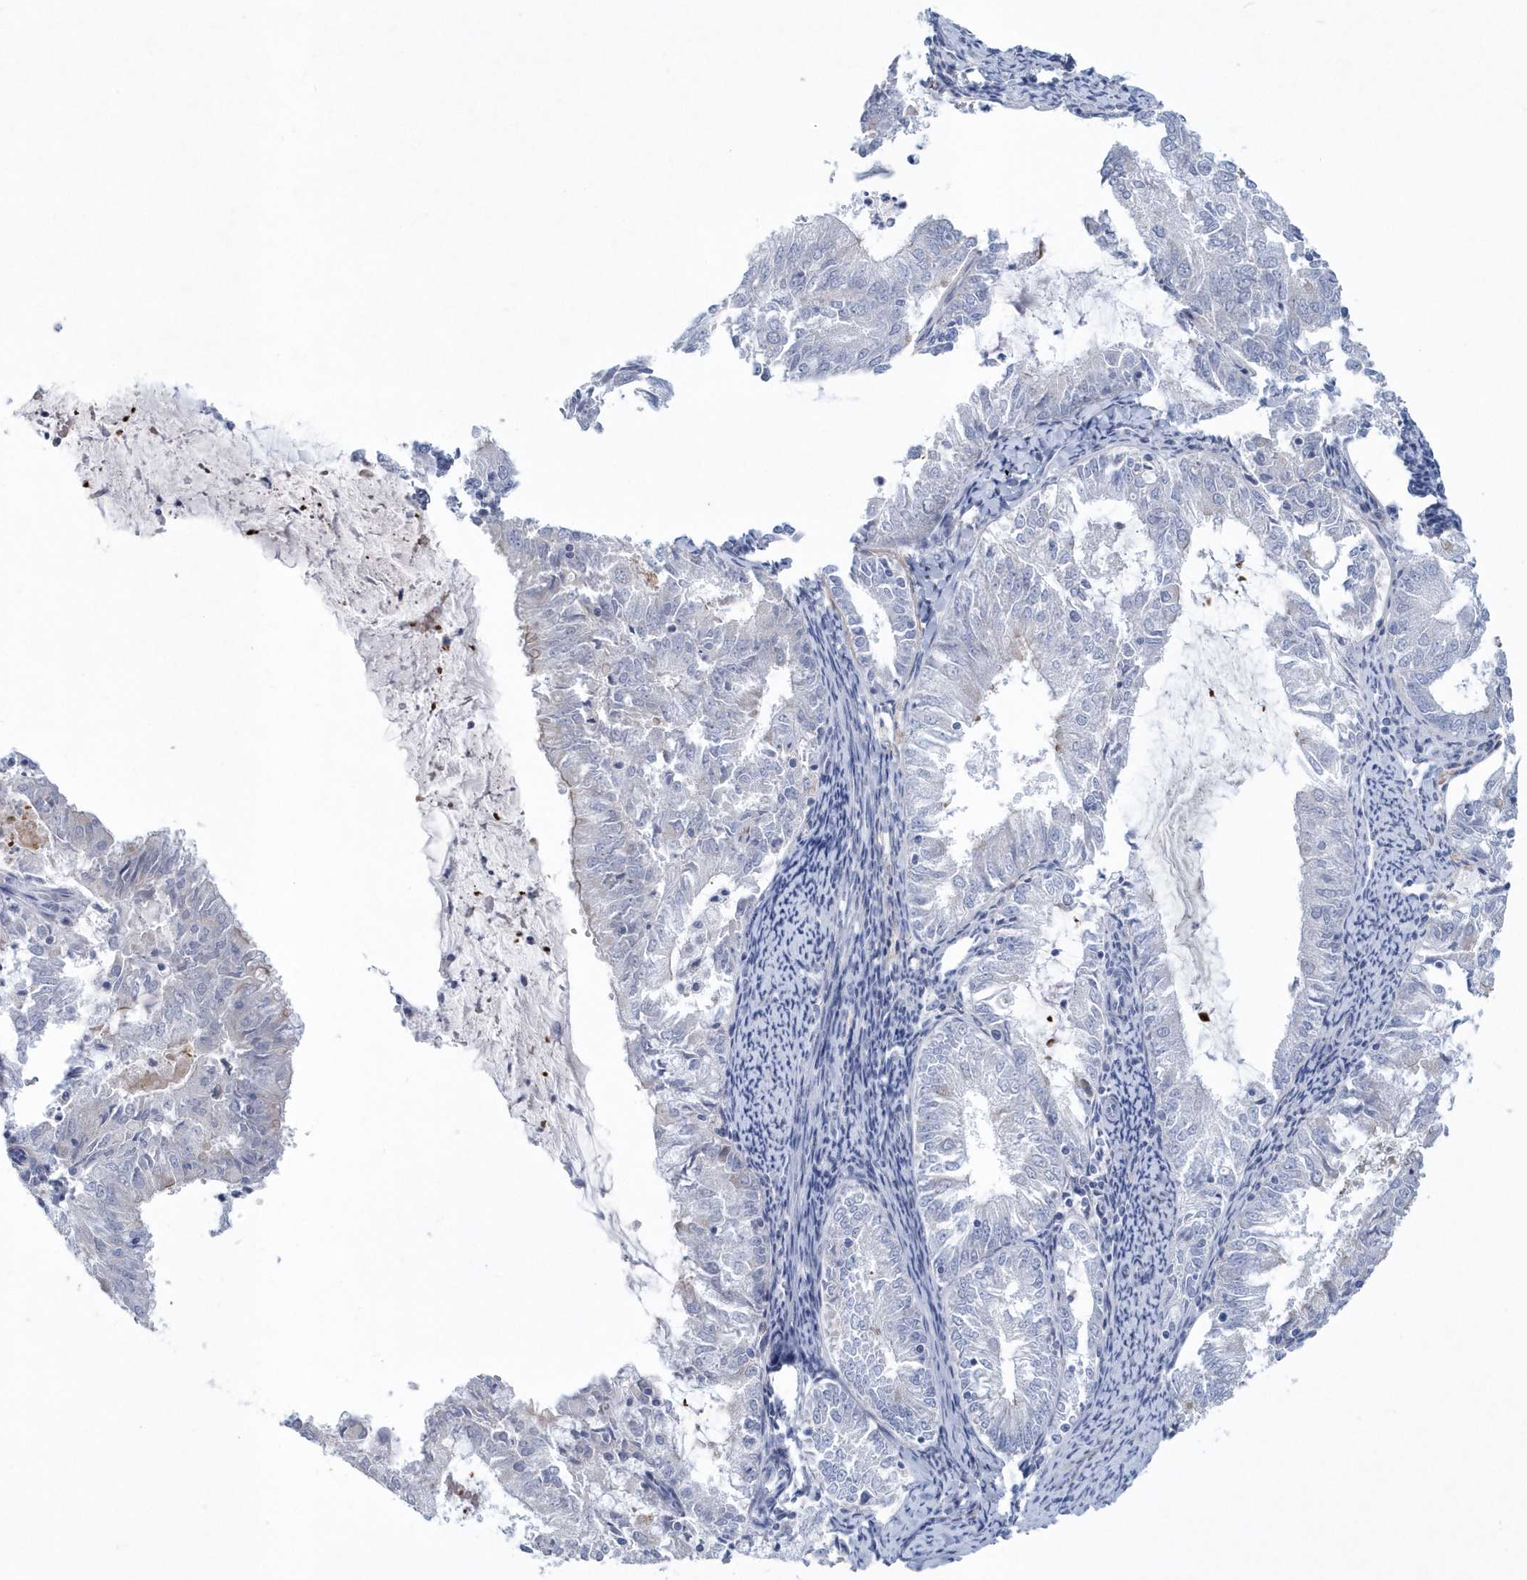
{"staining": {"intensity": "negative", "quantity": "none", "location": "none"}, "tissue": "endometrial cancer", "cell_type": "Tumor cells", "image_type": "cancer", "snomed": [{"axis": "morphology", "description": "Adenocarcinoma, NOS"}, {"axis": "topography", "description": "Endometrium"}], "caption": "Human endometrial cancer stained for a protein using IHC exhibits no positivity in tumor cells.", "gene": "SPATA18", "patient": {"sex": "female", "age": 57}}